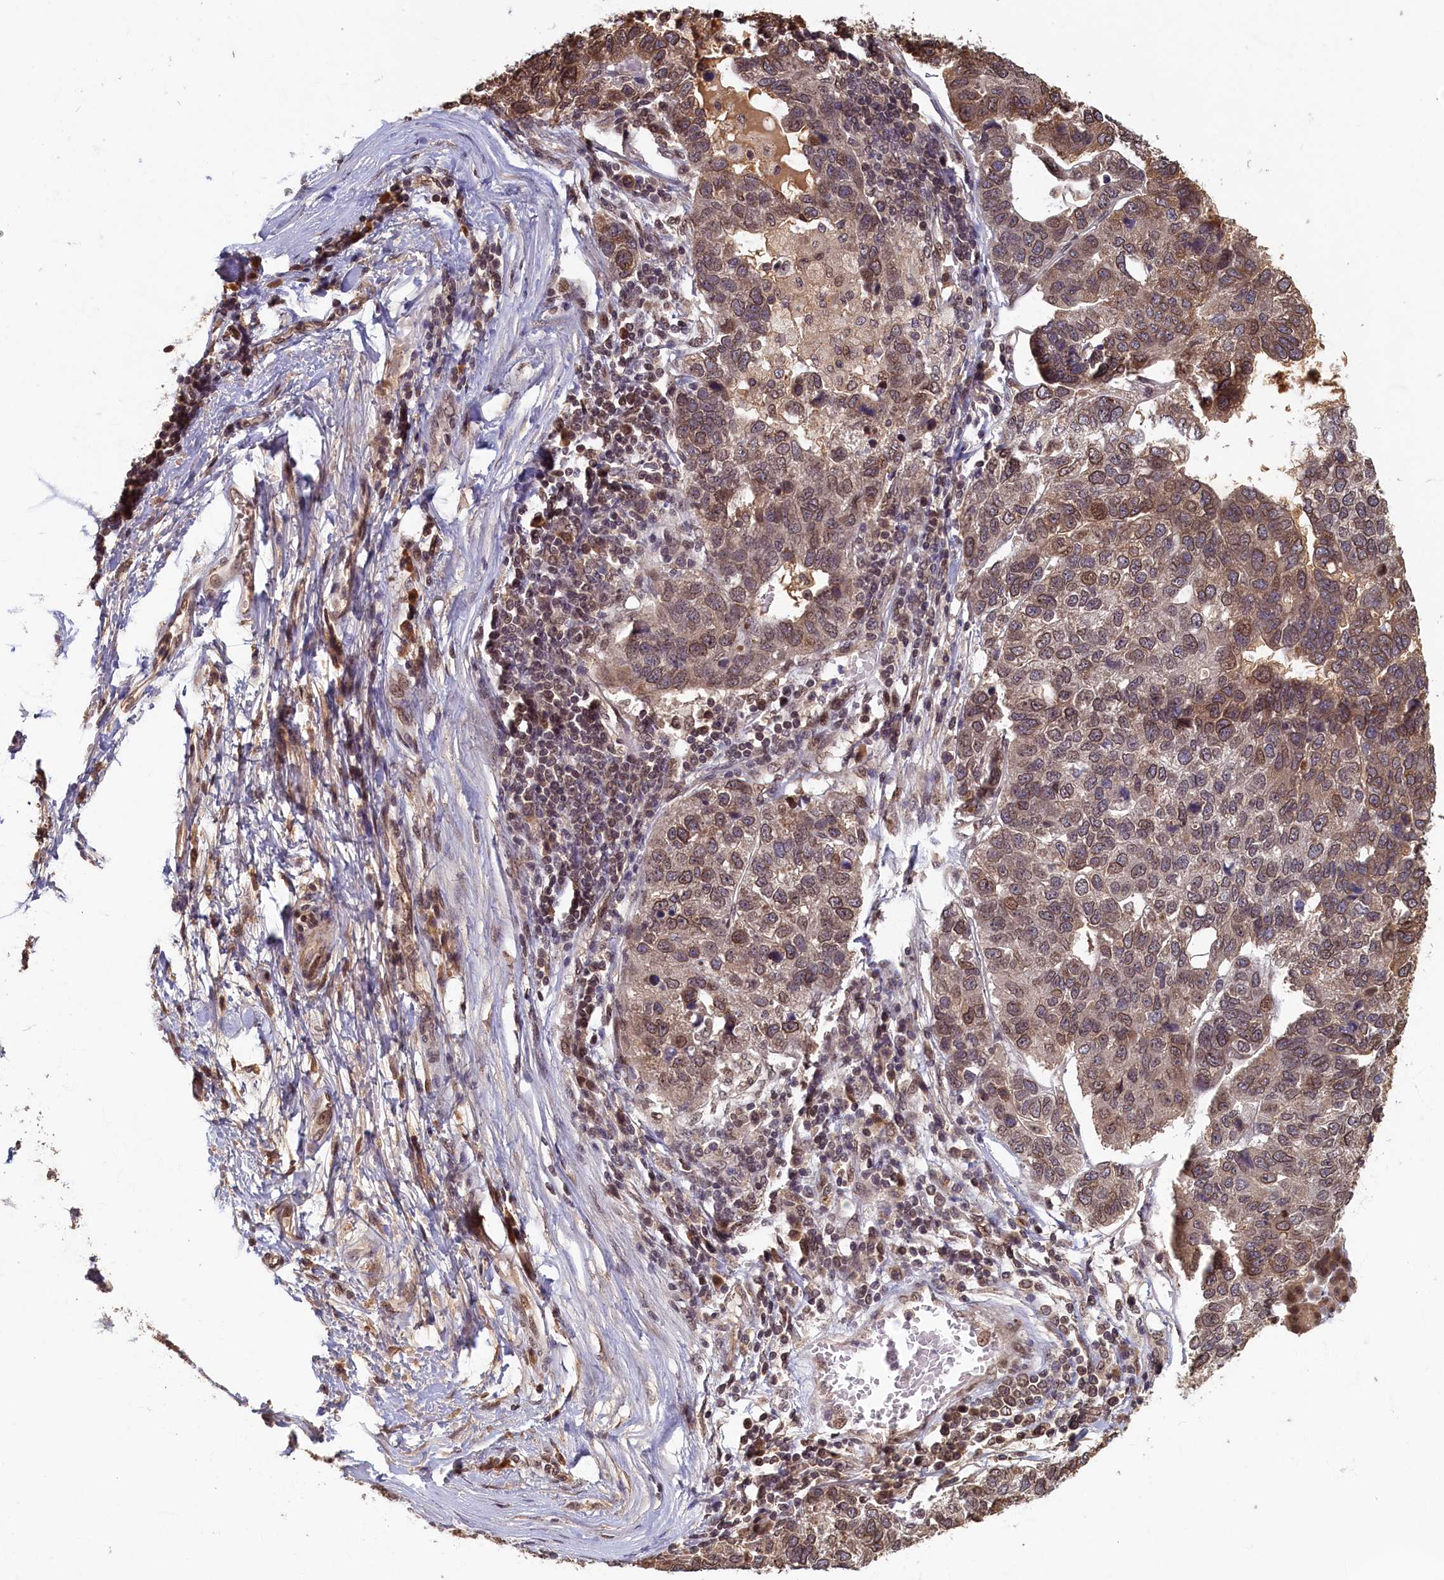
{"staining": {"intensity": "moderate", "quantity": "25%-75%", "location": "cytoplasmic/membranous,nuclear"}, "tissue": "pancreatic cancer", "cell_type": "Tumor cells", "image_type": "cancer", "snomed": [{"axis": "morphology", "description": "Adenocarcinoma, NOS"}, {"axis": "topography", "description": "Pancreas"}], "caption": "Human adenocarcinoma (pancreatic) stained for a protein (brown) demonstrates moderate cytoplasmic/membranous and nuclear positive positivity in about 25%-75% of tumor cells.", "gene": "CKAP2L", "patient": {"sex": "female", "age": 61}}